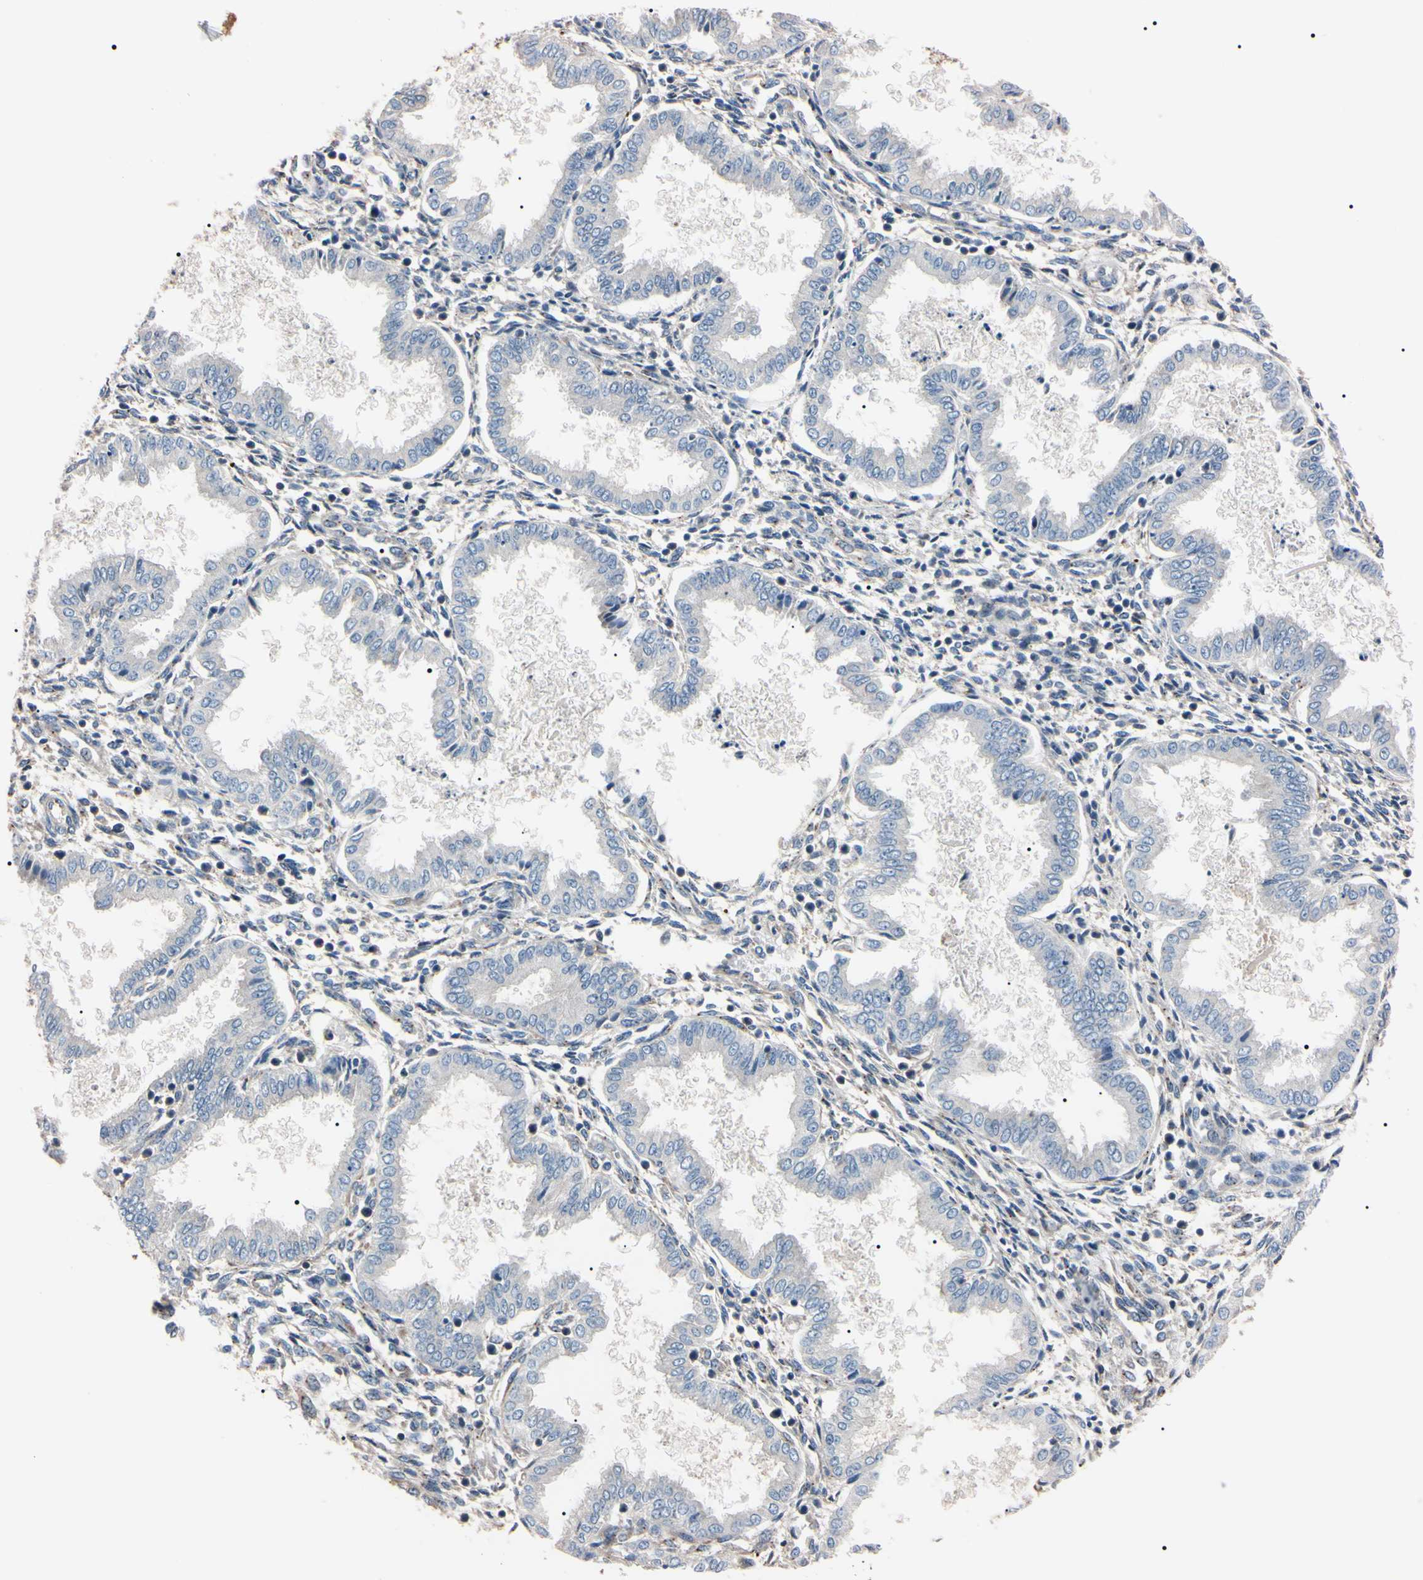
{"staining": {"intensity": "moderate", "quantity": ">75%", "location": "cytoplasmic/membranous"}, "tissue": "endometrium", "cell_type": "Cells in endometrial stroma", "image_type": "normal", "snomed": [{"axis": "morphology", "description": "Normal tissue, NOS"}, {"axis": "topography", "description": "Endometrium"}], "caption": "The image exhibits immunohistochemical staining of normal endometrium. There is moderate cytoplasmic/membranous expression is present in approximately >75% of cells in endometrial stroma. (DAB (3,3'-diaminobenzidine) IHC, brown staining for protein, blue staining for nuclei).", "gene": "PRKACA", "patient": {"sex": "female", "age": 33}}